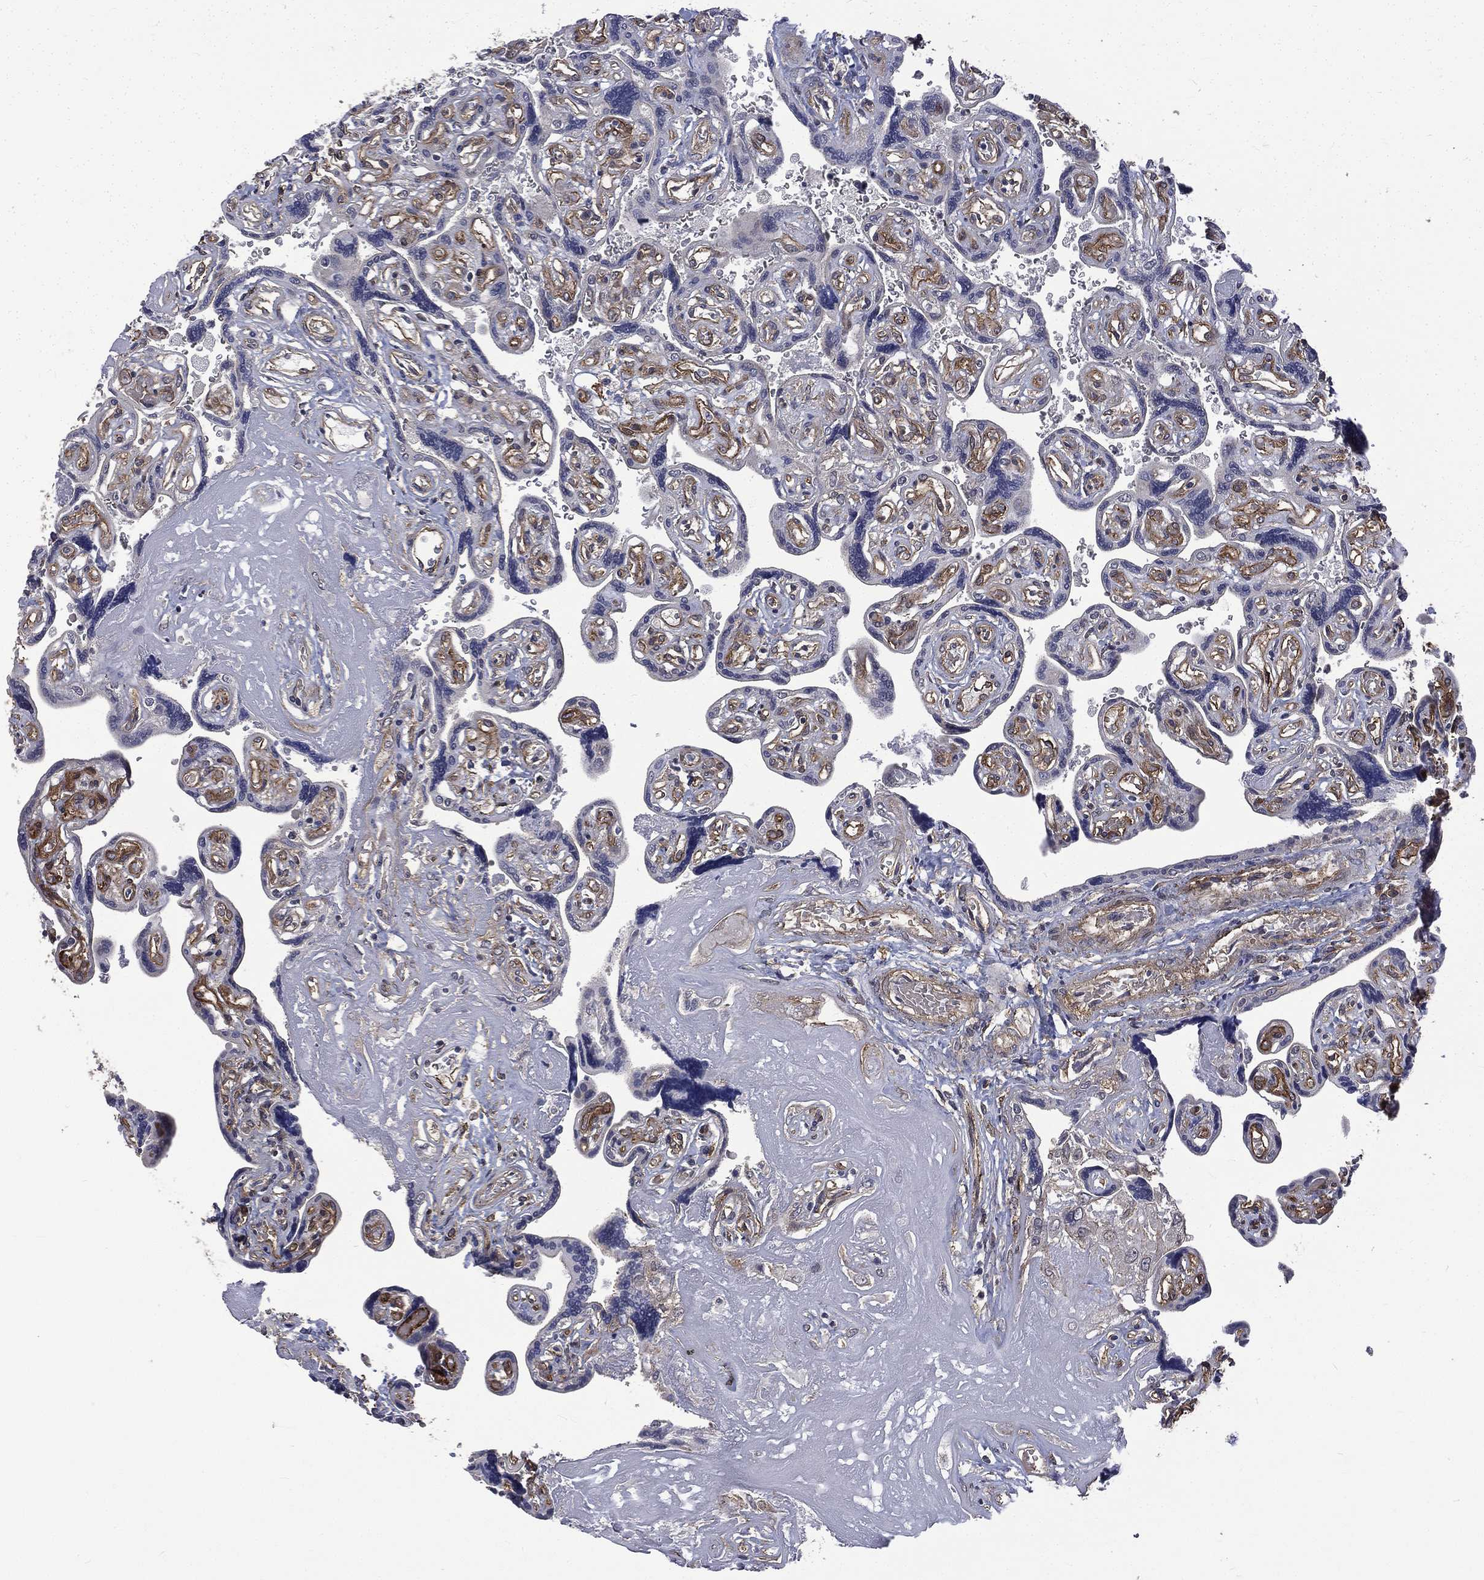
{"staining": {"intensity": "strong", "quantity": "25%-75%", "location": "cytoplasmic/membranous"}, "tissue": "placenta", "cell_type": "Decidual cells", "image_type": "normal", "snomed": [{"axis": "morphology", "description": "Normal tissue, NOS"}, {"axis": "topography", "description": "Placenta"}], "caption": "Placenta was stained to show a protein in brown. There is high levels of strong cytoplasmic/membranous staining in approximately 25%-75% of decidual cells. Using DAB (brown) and hematoxylin (blue) stains, captured at high magnification using brightfield microscopy.", "gene": "PPFIBP1", "patient": {"sex": "female", "age": 32}}